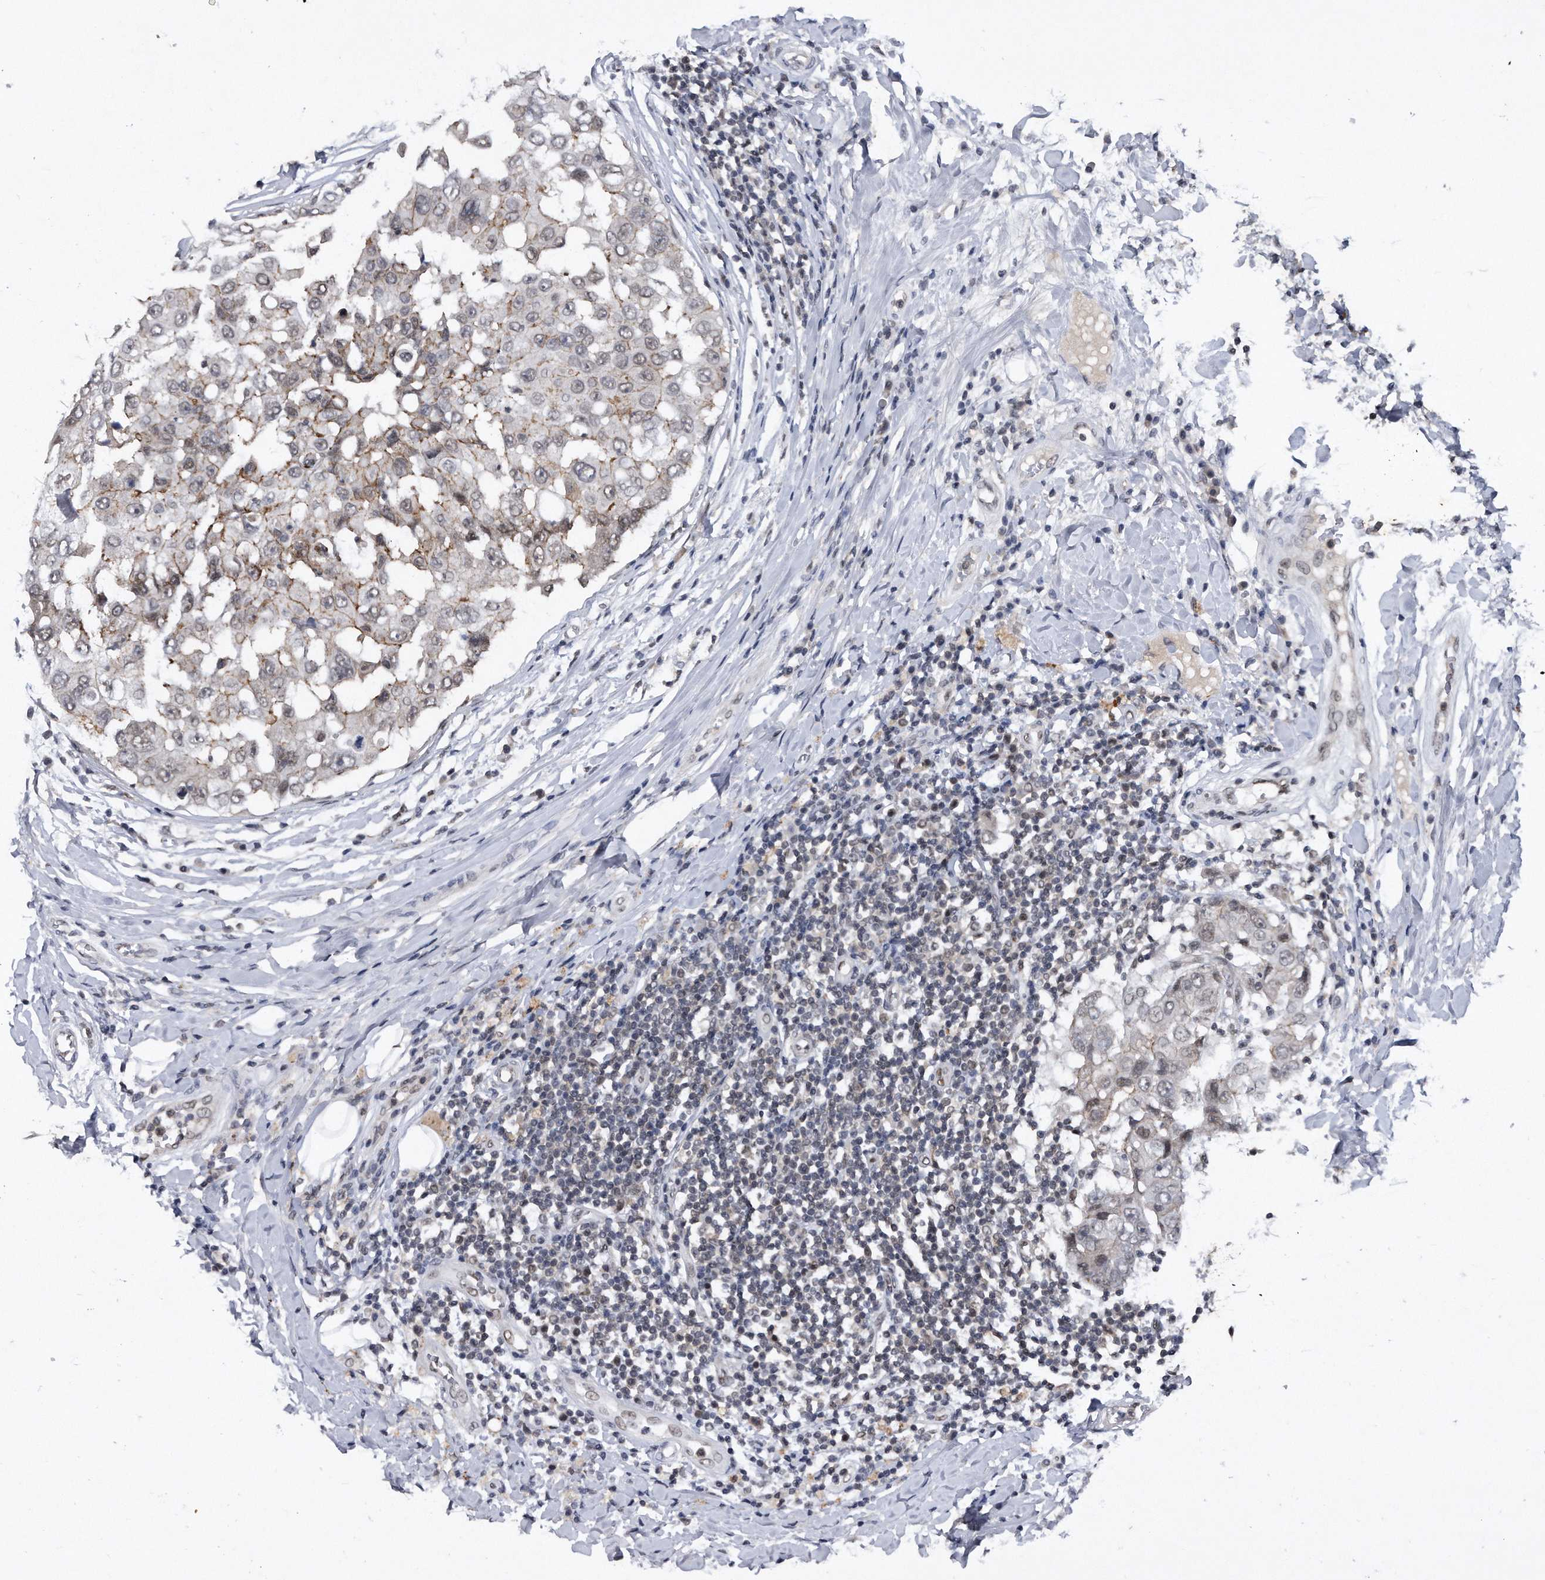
{"staining": {"intensity": "weak", "quantity": "<25%", "location": "nuclear"}, "tissue": "breast cancer", "cell_type": "Tumor cells", "image_type": "cancer", "snomed": [{"axis": "morphology", "description": "Duct carcinoma"}, {"axis": "topography", "description": "Breast"}], "caption": "A photomicrograph of human invasive ductal carcinoma (breast) is negative for staining in tumor cells.", "gene": "VIRMA", "patient": {"sex": "female", "age": 27}}